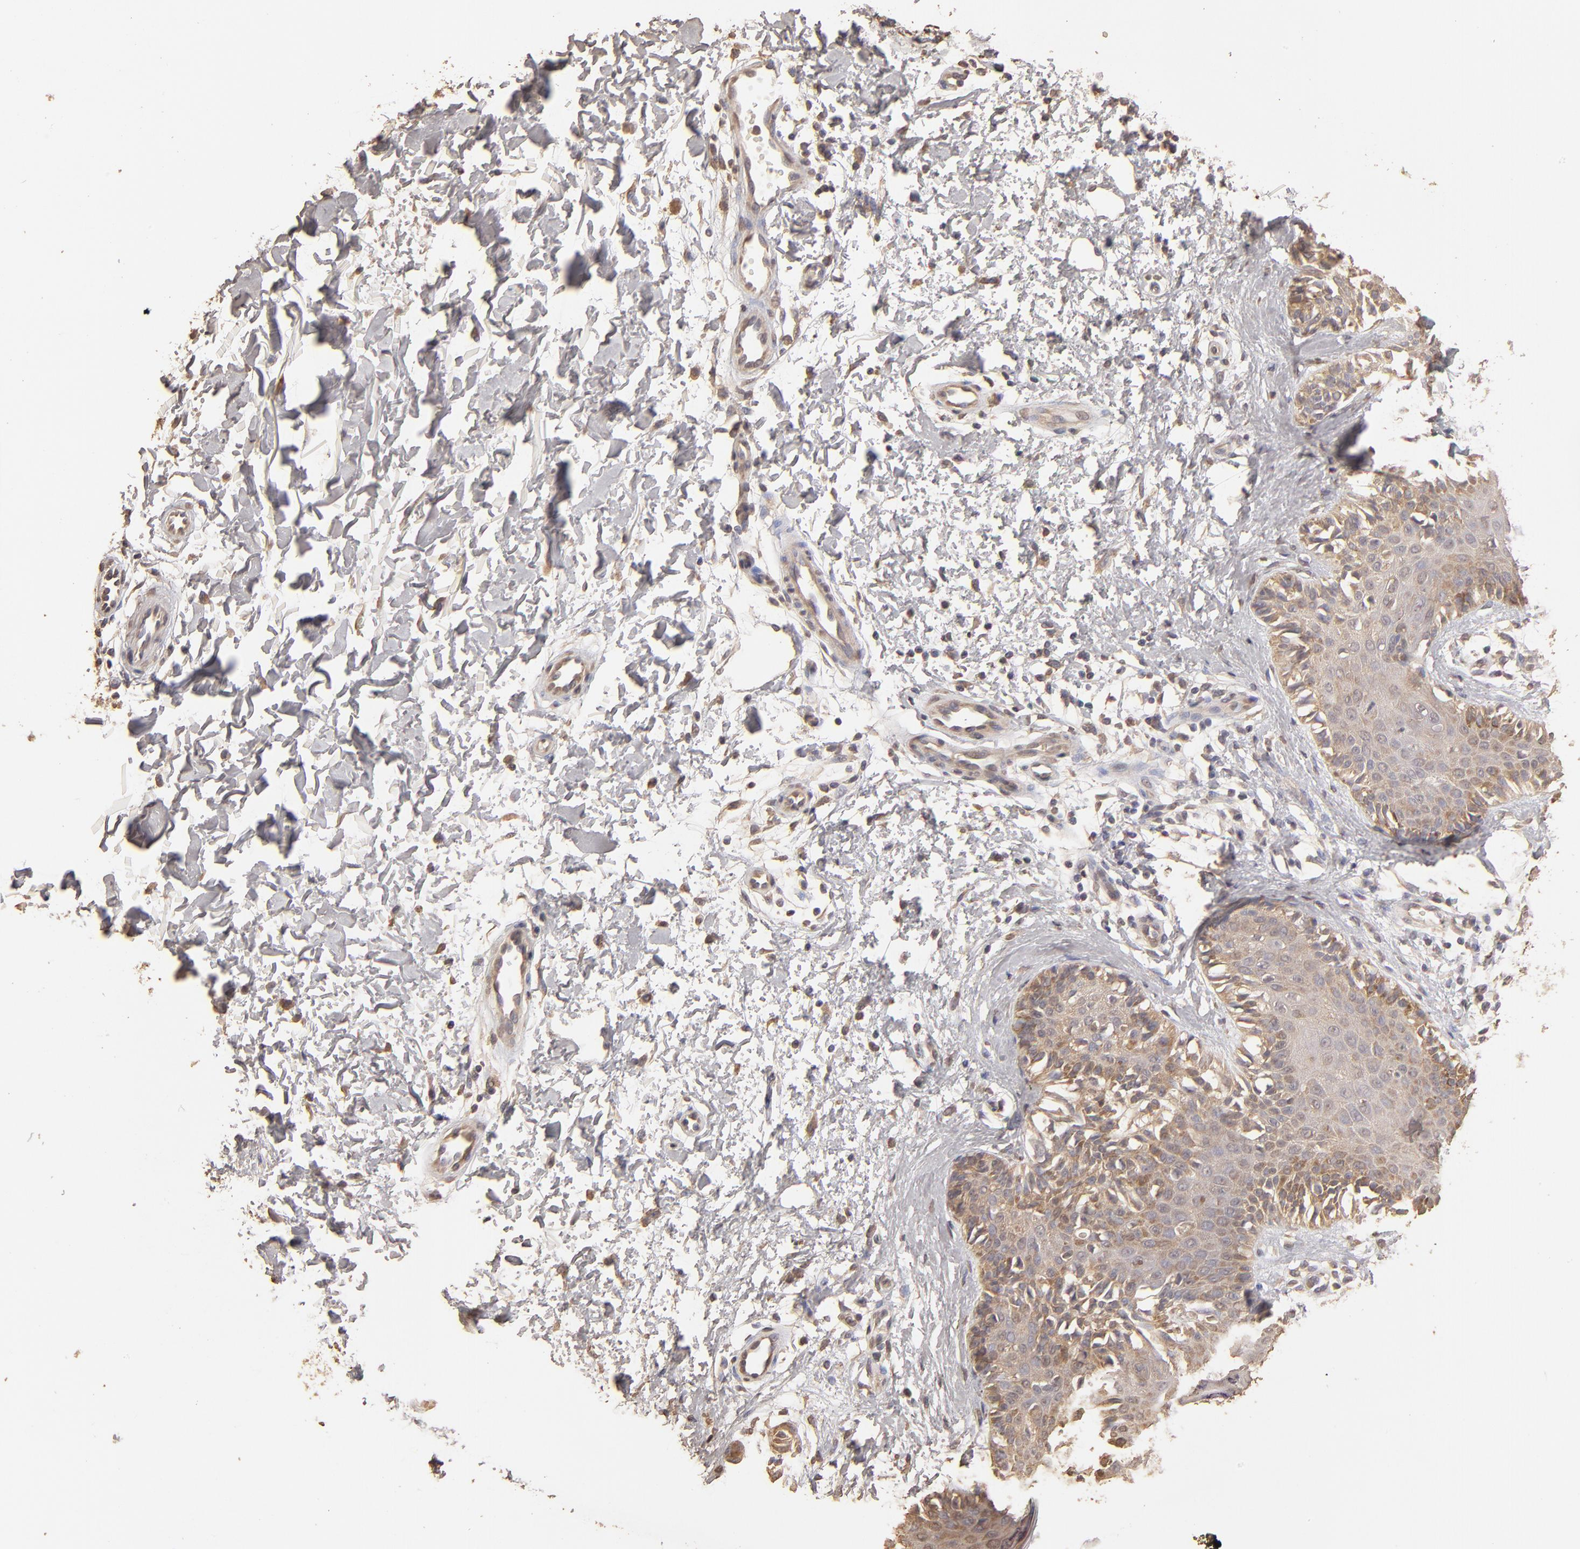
{"staining": {"intensity": "moderate", "quantity": ">75%", "location": "cytoplasmic/membranous"}, "tissue": "melanoma", "cell_type": "Tumor cells", "image_type": "cancer", "snomed": [{"axis": "morphology", "description": "Normal tissue, NOS"}, {"axis": "morphology", "description": "Malignant melanoma, NOS"}, {"axis": "topography", "description": "Skin"}], "caption": "Protein expression by IHC displays moderate cytoplasmic/membranous expression in approximately >75% of tumor cells in melanoma.", "gene": "OPHN1", "patient": {"sex": "male", "age": 83}}